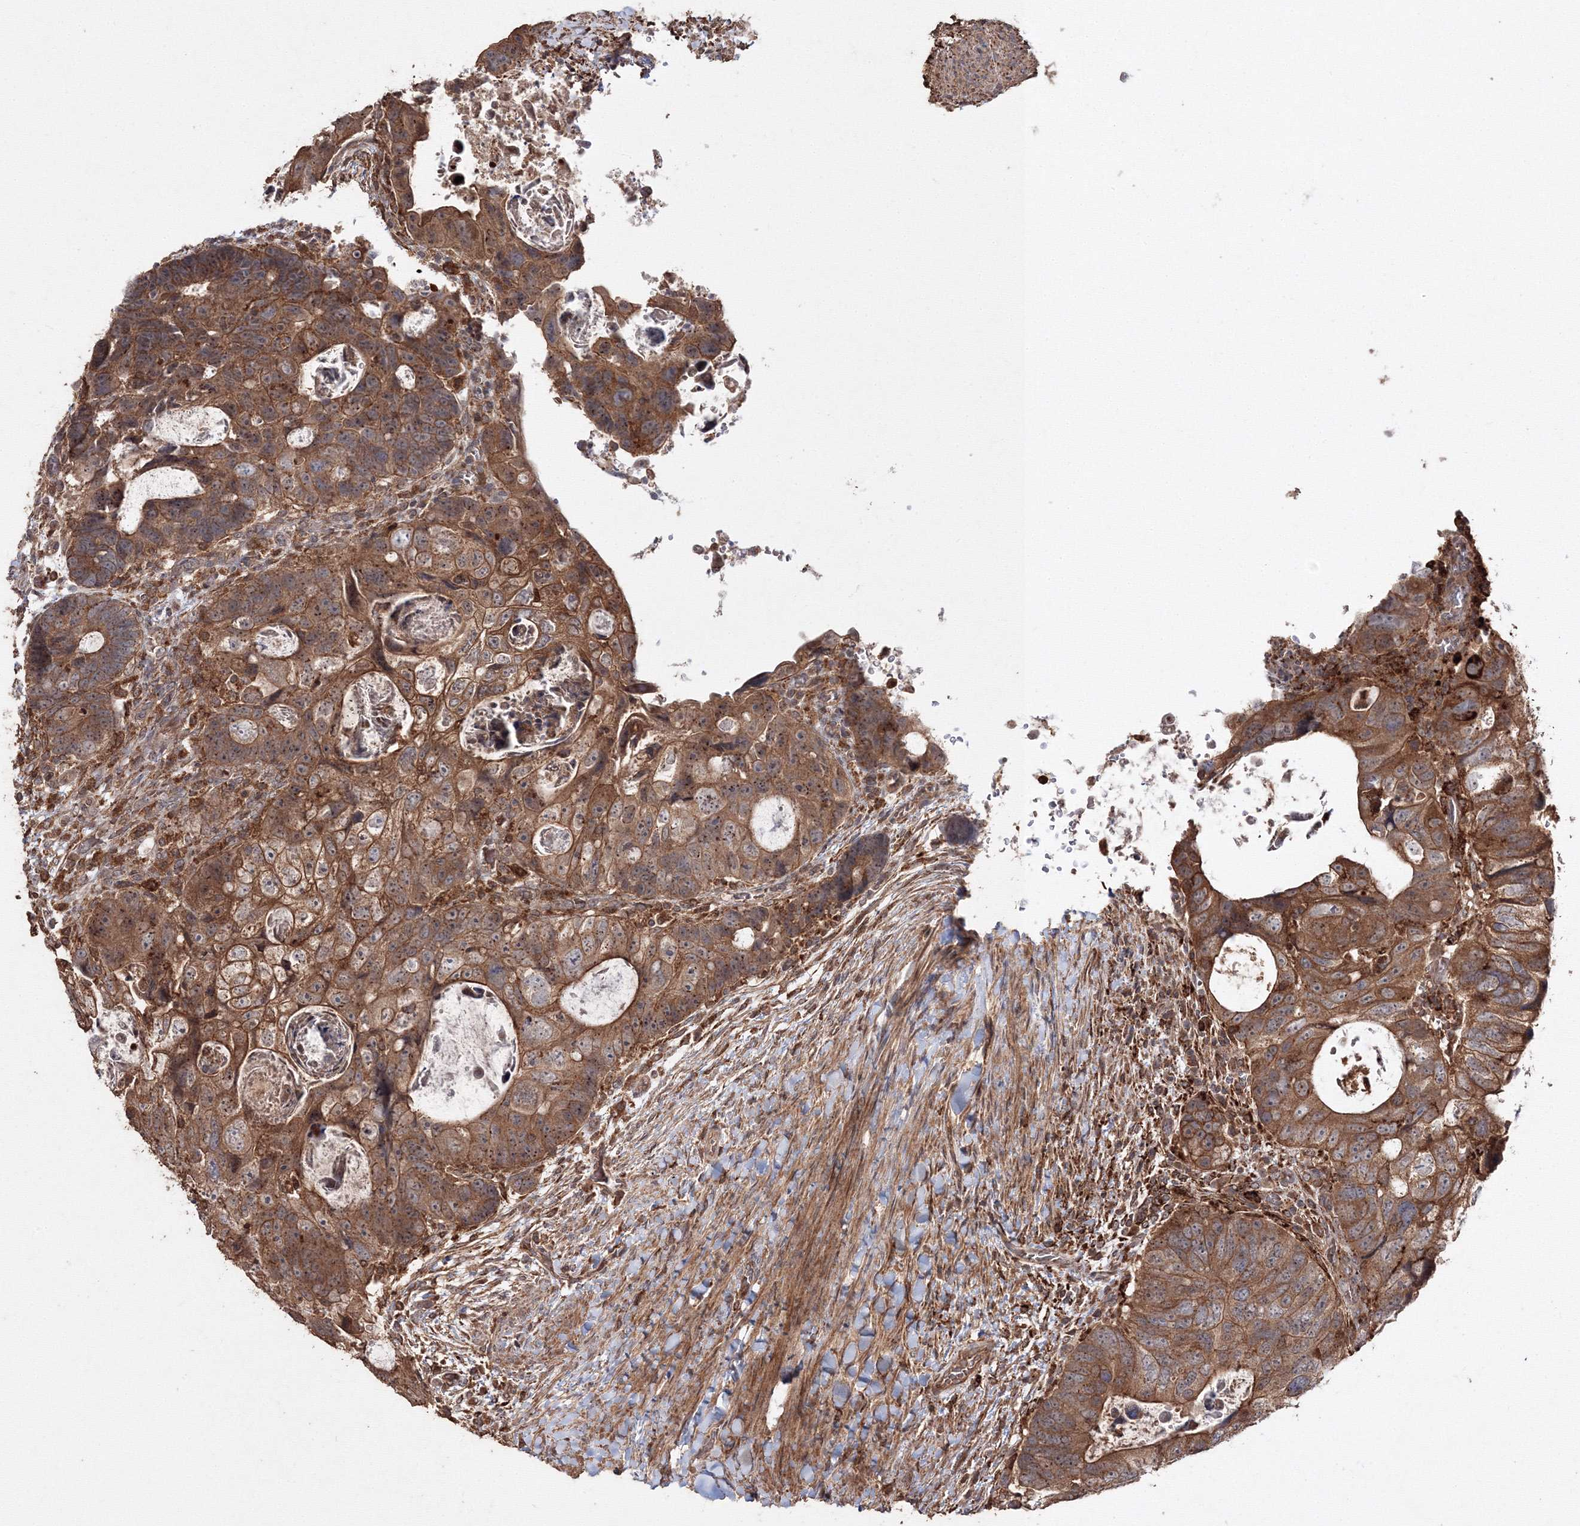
{"staining": {"intensity": "strong", "quantity": ">75%", "location": "cytoplasmic/membranous"}, "tissue": "colorectal cancer", "cell_type": "Tumor cells", "image_type": "cancer", "snomed": [{"axis": "morphology", "description": "Adenocarcinoma, NOS"}, {"axis": "topography", "description": "Rectum"}], "caption": "Immunohistochemistry (IHC) photomicrograph of neoplastic tissue: human colorectal cancer stained using IHC reveals high levels of strong protein expression localized specifically in the cytoplasmic/membranous of tumor cells, appearing as a cytoplasmic/membranous brown color.", "gene": "DDO", "patient": {"sex": "male", "age": 59}}